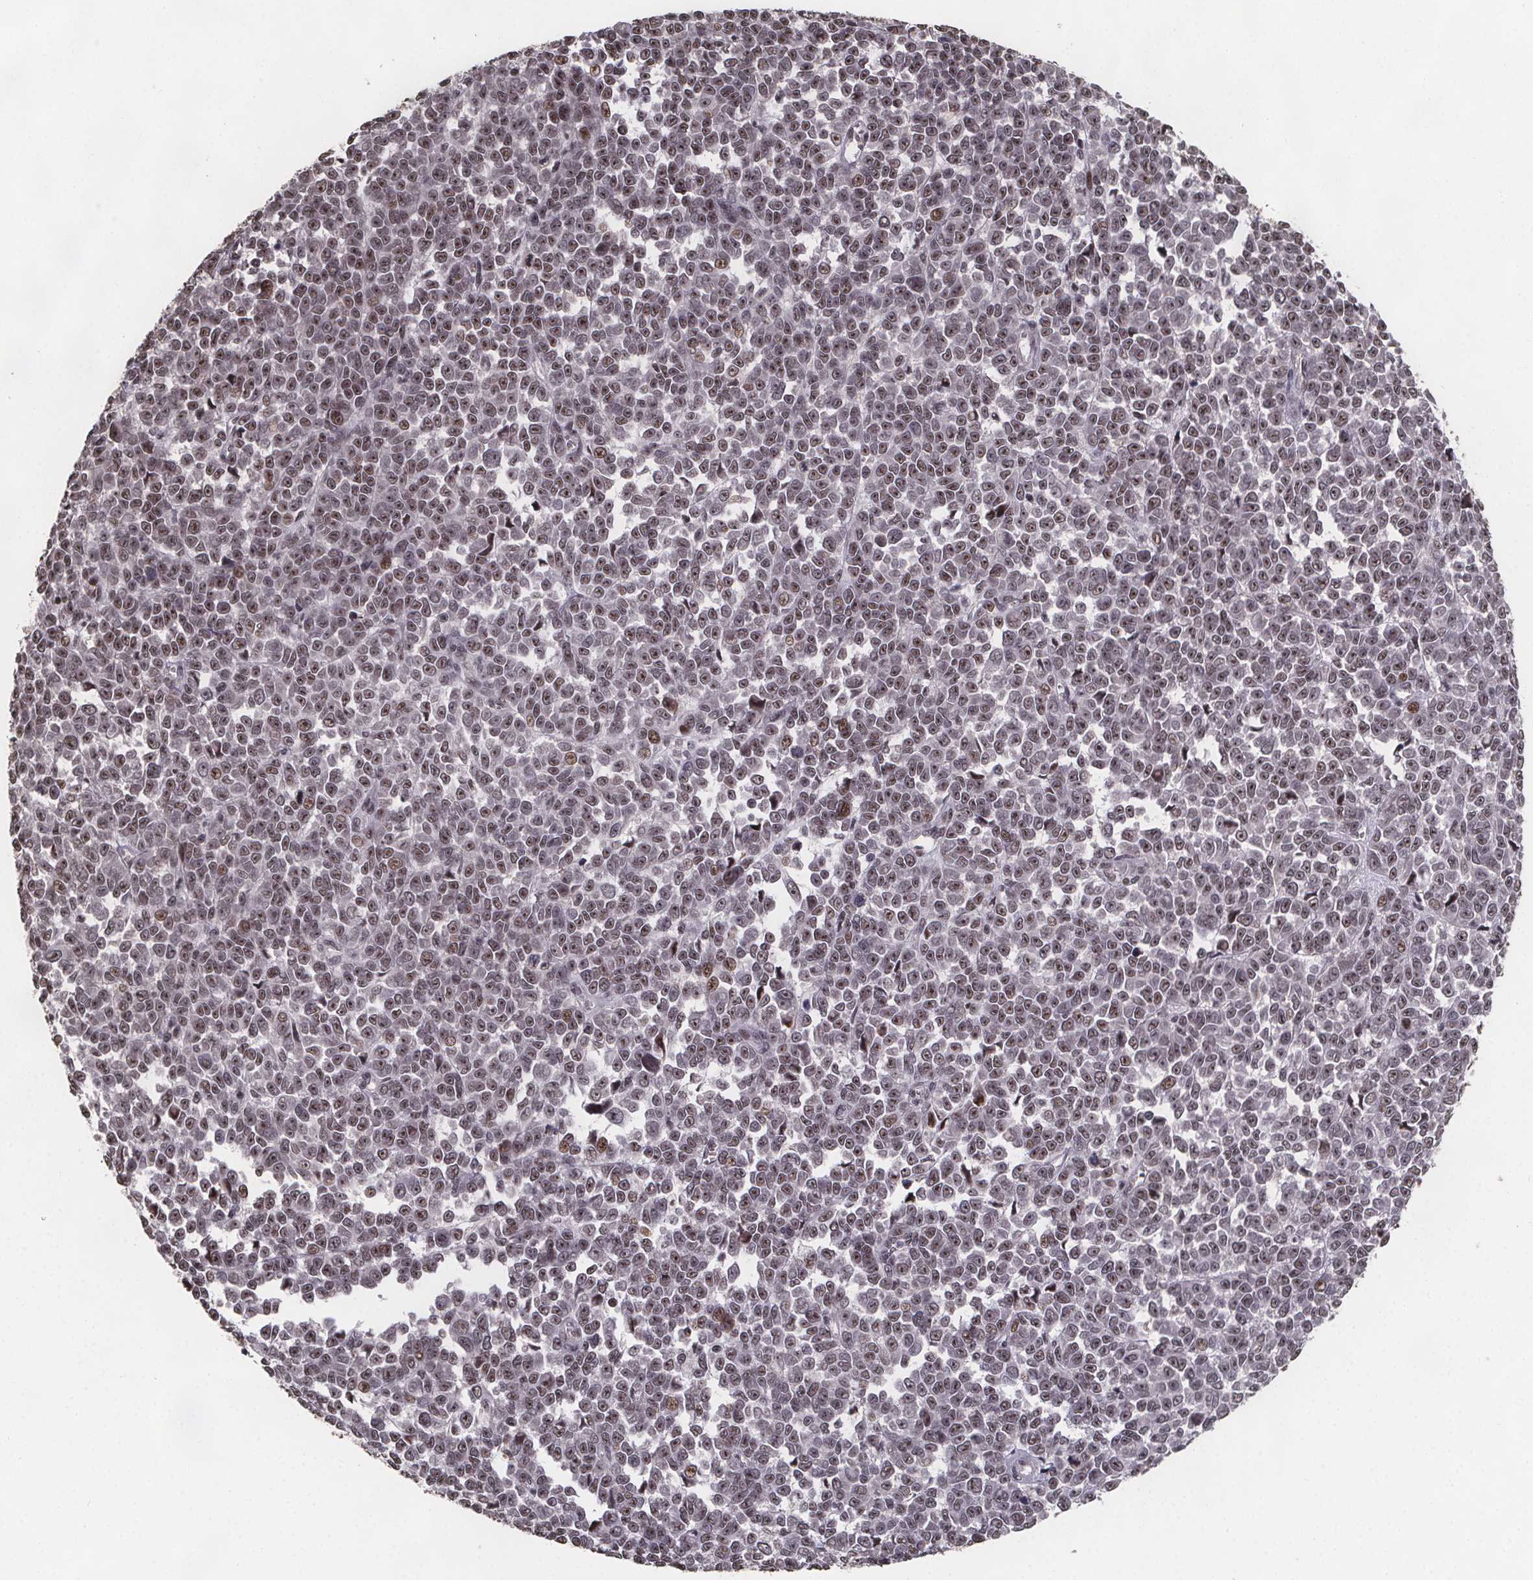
{"staining": {"intensity": "moderate", "quantity": ">75%", "location": "nuclear"}, "tissue": "melanoma", "cell_type": "Tumor cells", "image_type": "cancer", "snomed": [{"axis": "morphology", "description": "Malignant melanoma, NOS"}, {"axis": "topography", "description": "Skin"}], "caption": "Moderate nuclear expression for a protein is identified in about >75% of tumor cells of melanoma using IHC.", "gene": "U2SURP", "patient": {"sex": "female", "age": 95}}